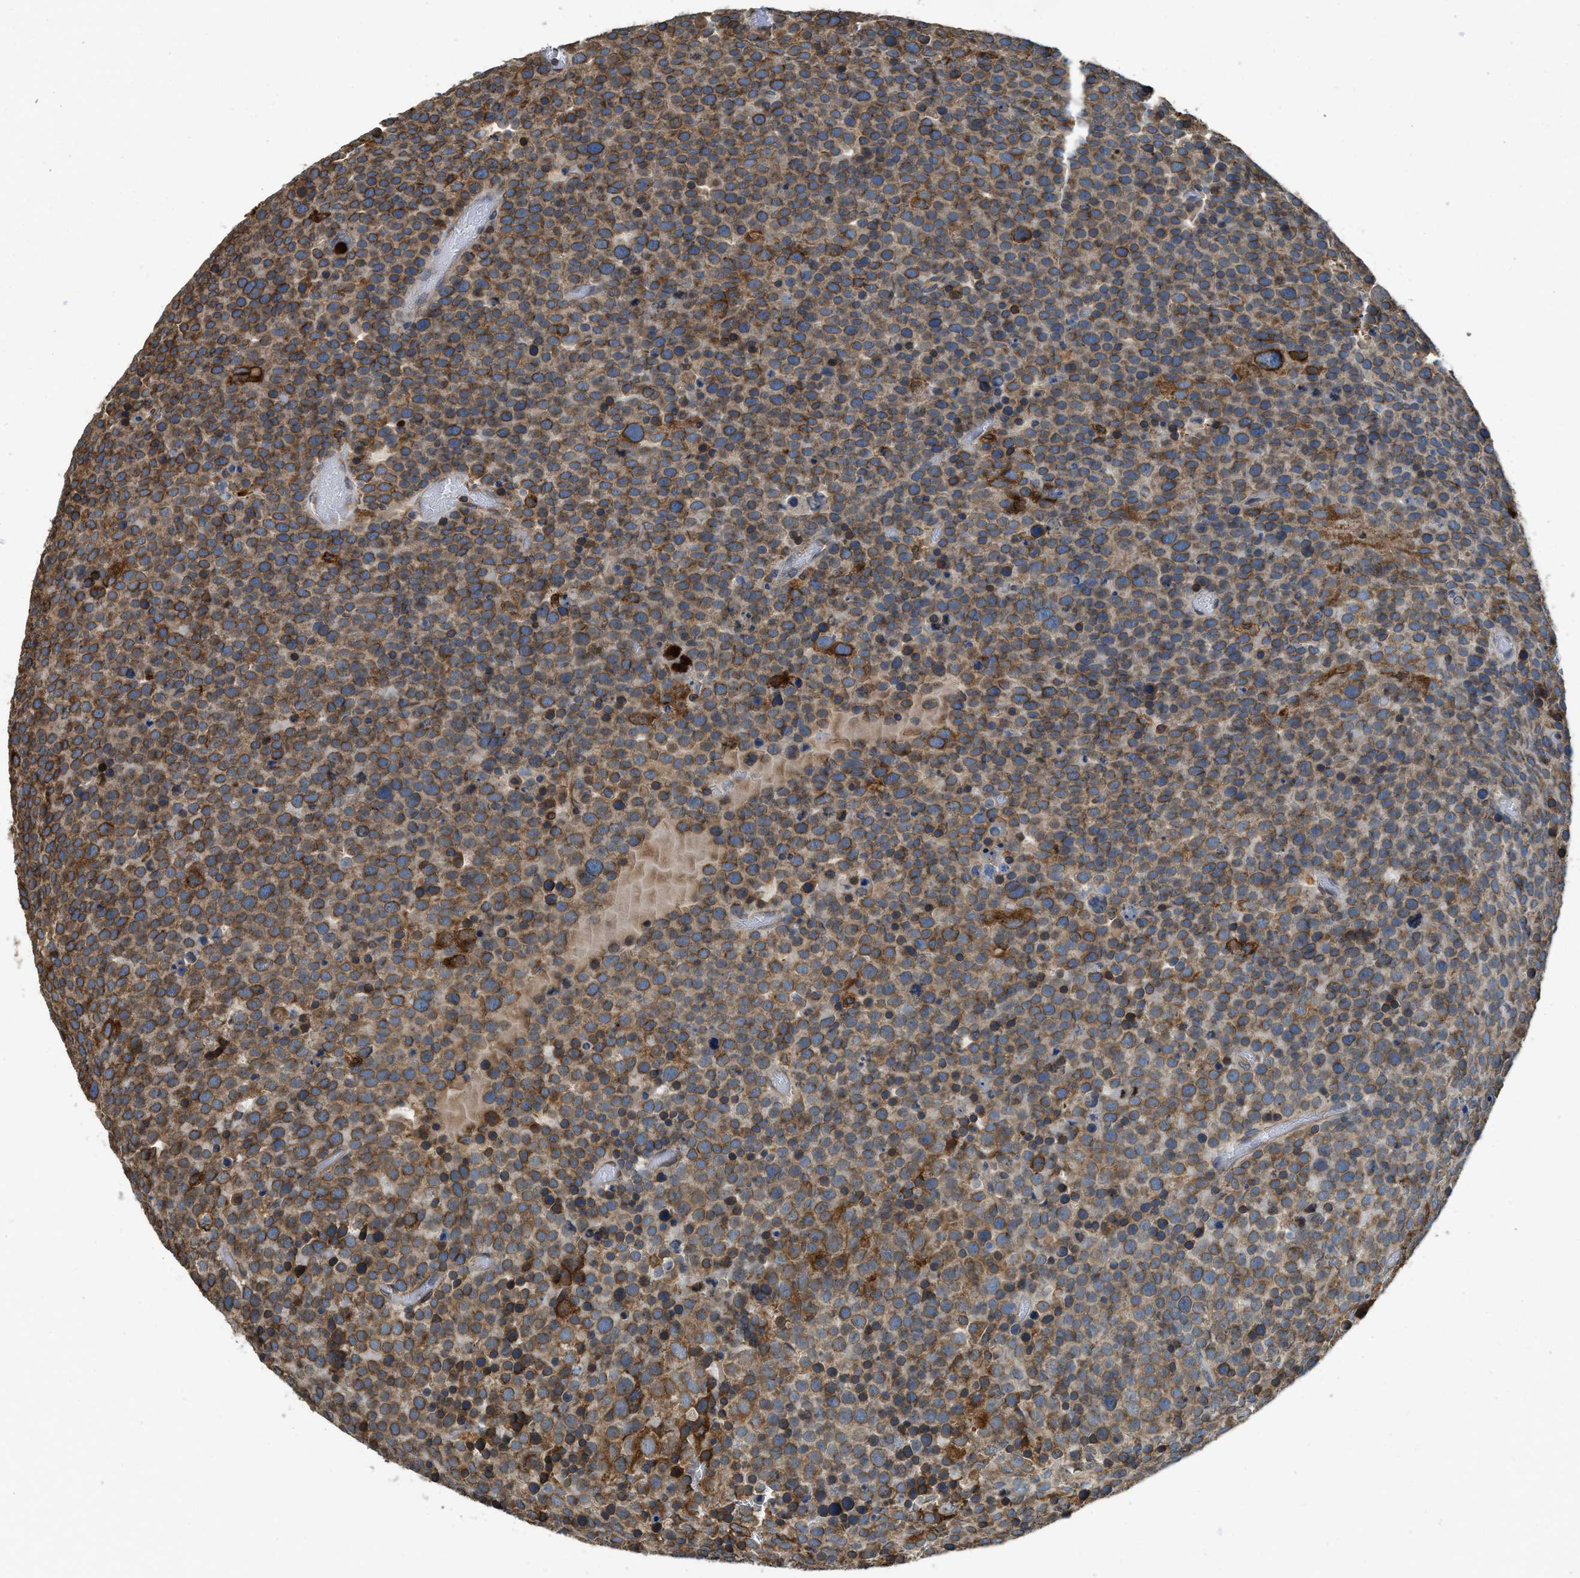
{"staining": {"intensity": "moderate", "quantity": ">75%", "location": "cytoplasmic/membranous"}, "tissue": "testis cancer", "cell_type": "Tumor cells", "image_type": "cancer", "snomed": [{"axis": "morphology", "description": "Seminoma, NOS"}, {"axis": "topography", "description": "Testis"}], "caption": "The image shows immunohistochemical staining of testis cancer (seminoma). There is moderate cytoplasmic/membranous staining is identified in about >75% of tumor cells.", "gene": "BCAP31", "patient": {"sex": "male", "age": 71}}